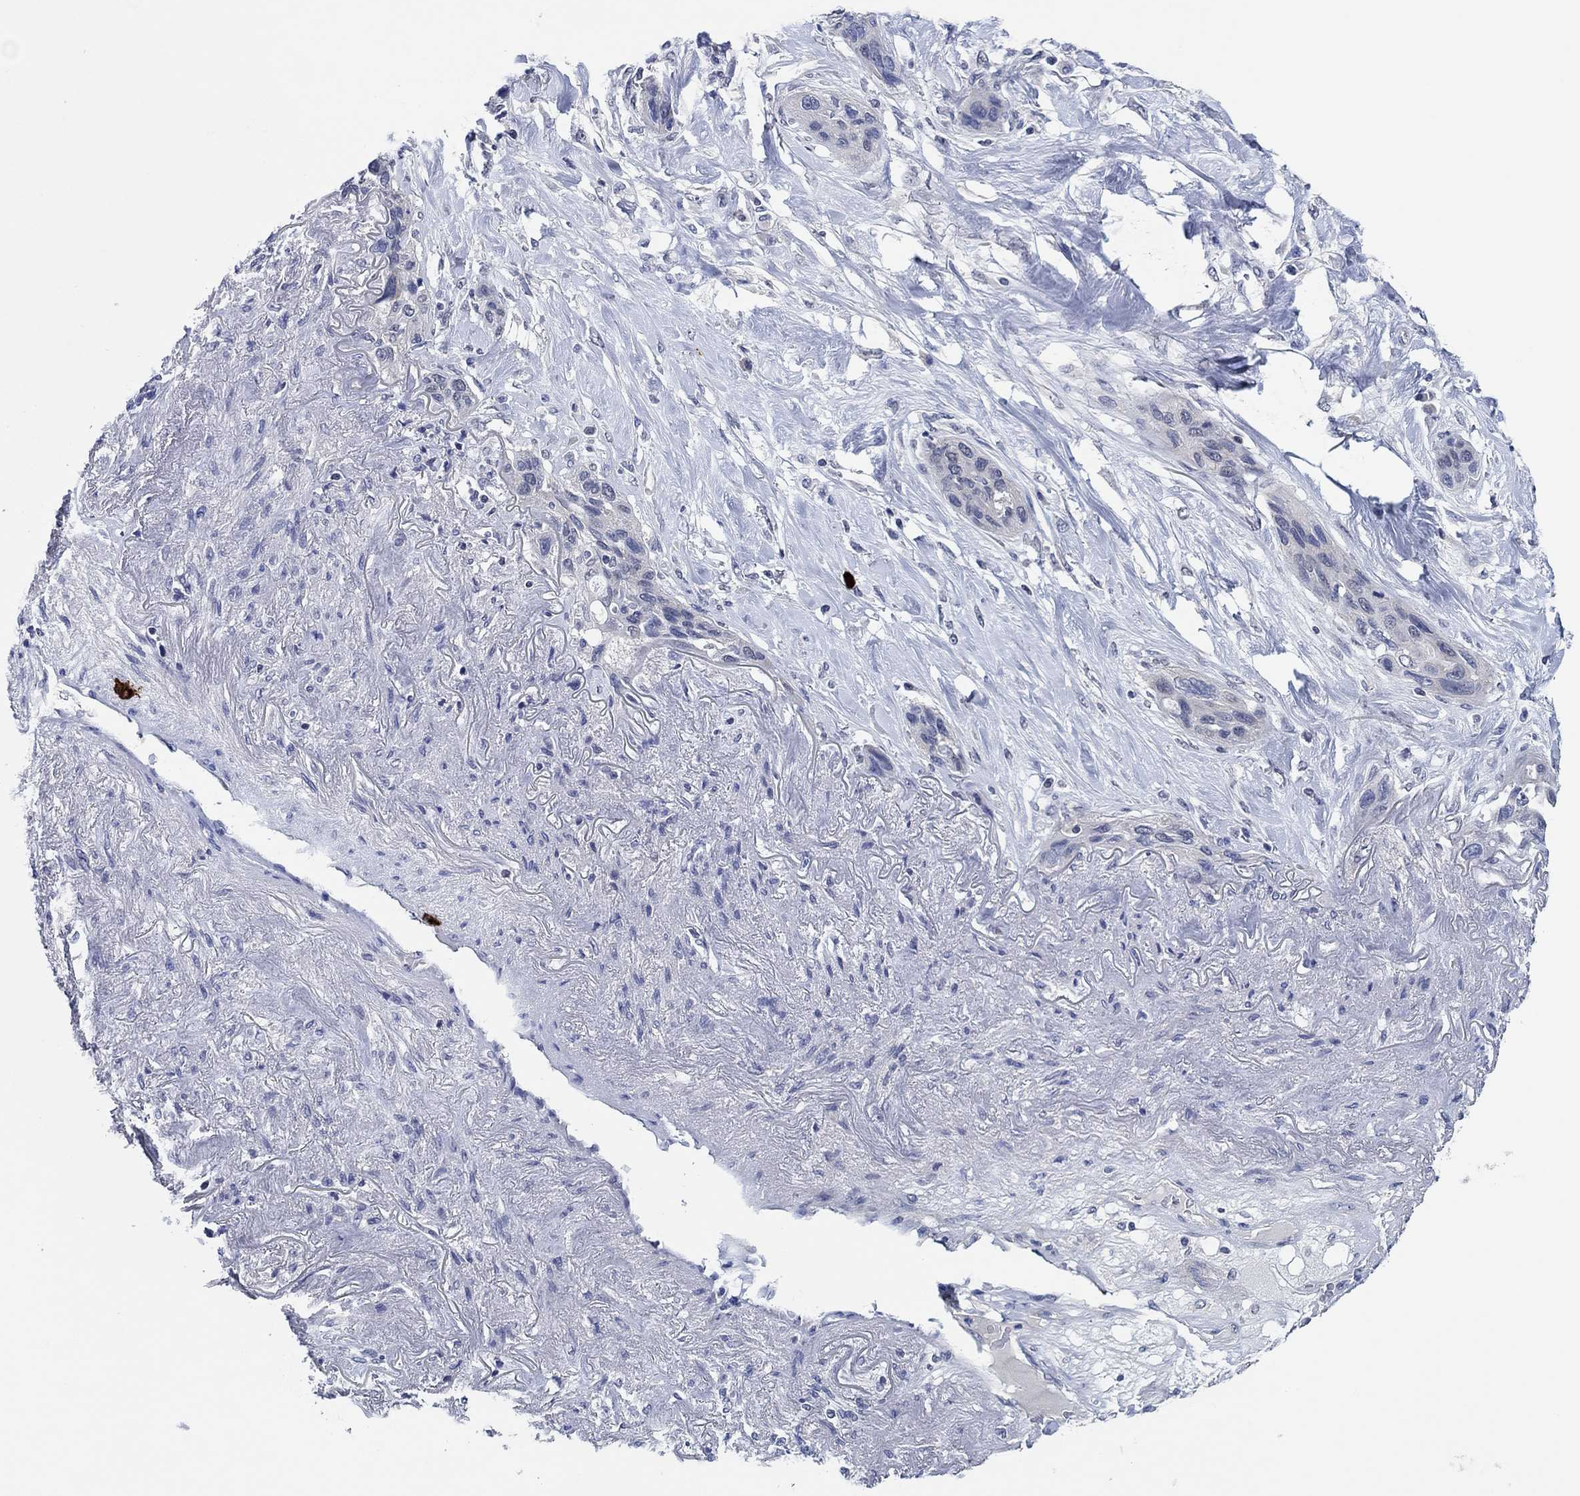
{"staining": {"intensity": "negative", "quantity": "none", "location": "none"}, "tissue": "lung cancer", "cell_type": "Tumor cells", "image_type": "cancer", "snomed": [{"axis": "morphology", "description": "Squamous cell carcinoma, NOS"}, {"axis": "topography", "description": "Lung"}], "caption": "A histopathology image of human lung cancer is negative for staining in tumor cells.", "gene": "PRRT3", "patient": {"sex": "female", "age": 70}}